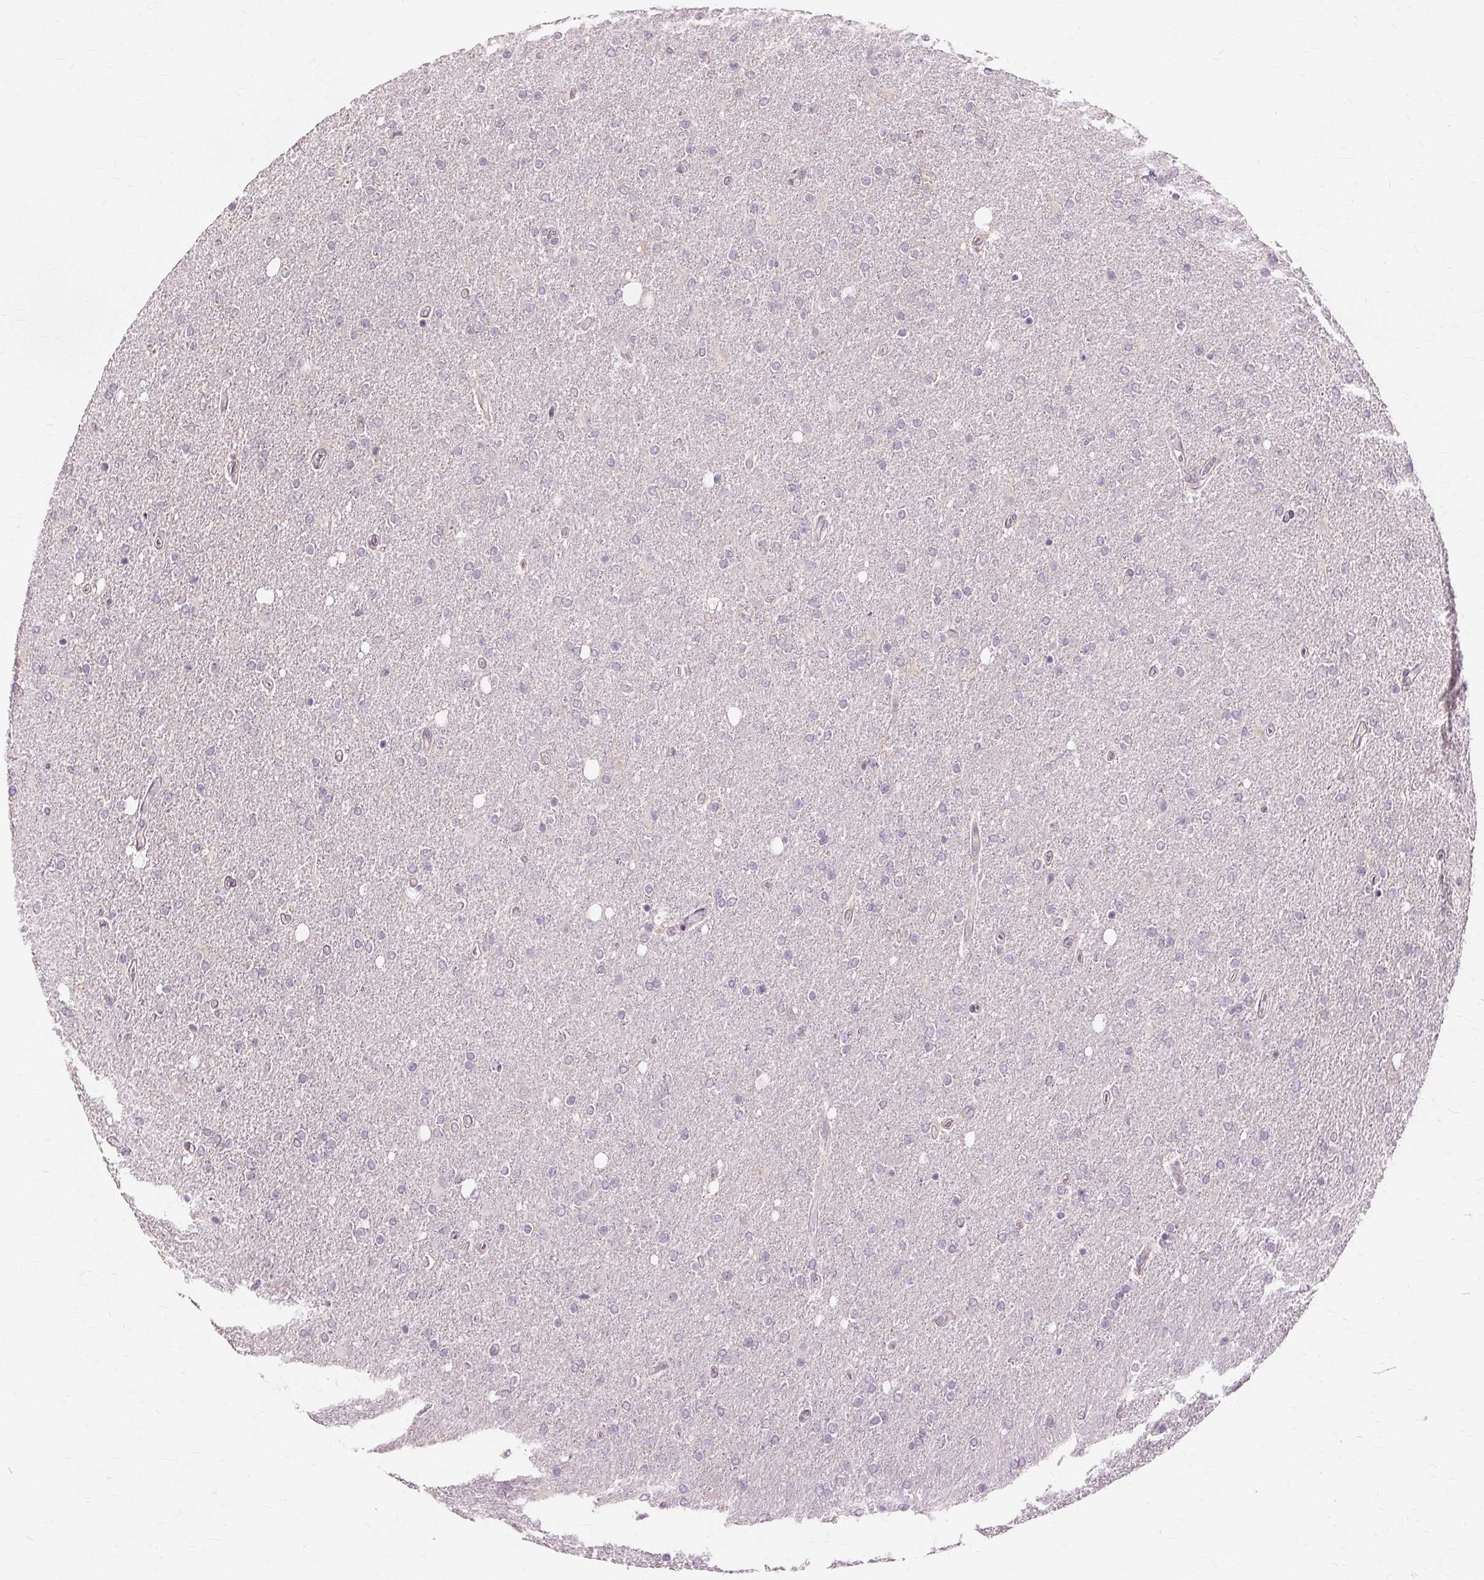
{"staining": {"intensity": "negative", "quantity": "none", "location": "none"}, "tissue": "glioma", "cell_type": "Tumor cells", "image_type": "cancer", "snomed": [{"axis": "morphology", "description": "Glioma, malignant, High grade"}, {"axis": "topography", "description": "Cerebral cortex"}], "caption": "Tumor cells are negative for protein expression in human glioma.", "gene": "SIGLEC6", "patient": {"sex": "male", "age": 70}}